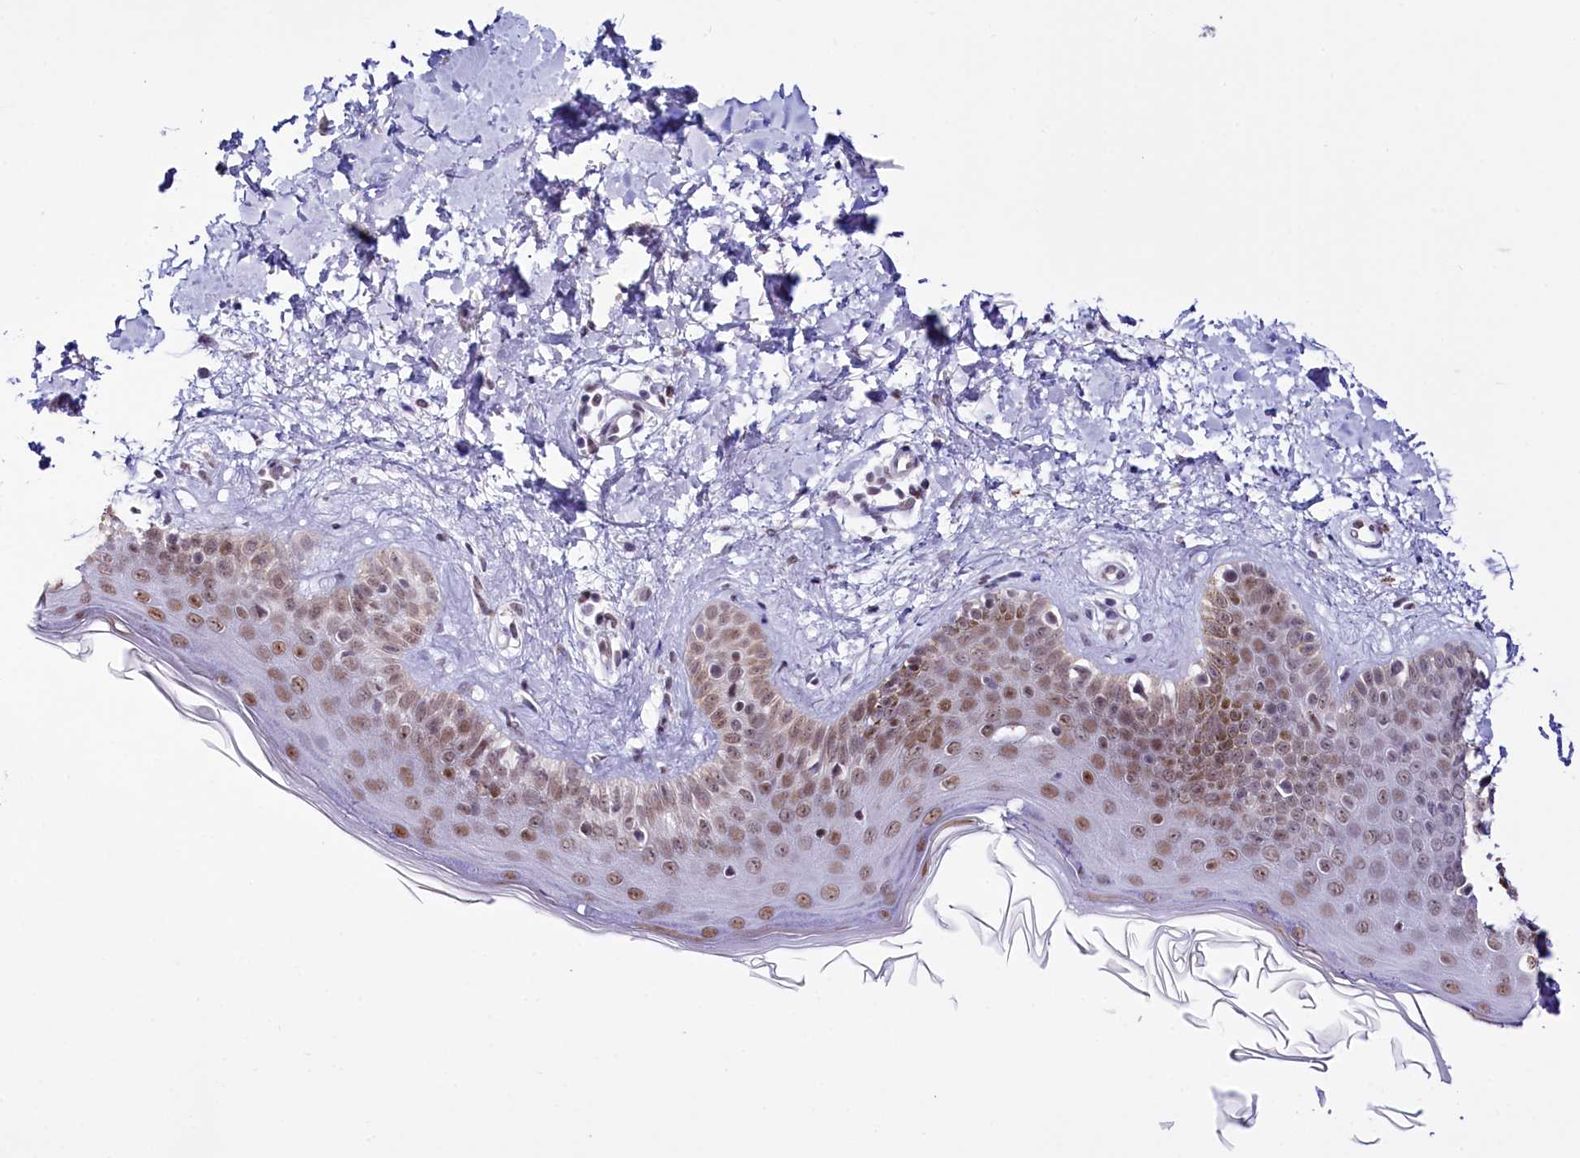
{"staining": {"intensity": "negative", "quantity": "none", "location": "none"}, "tissue": "skin", "cell_type": "Fibroblasts", "image_type": "normal", "snomed": [{"axis": "morphology", "description": "Normal tissue, NOS"}, {"axis": "topography", "description": "Skin"}], "caption": "An IHC photomicrograph of normal skin is shown. There is no staining in fibroblasts of skin.", "gene": "SPATS2", "patient": {"sex": "male", "age": 52}}